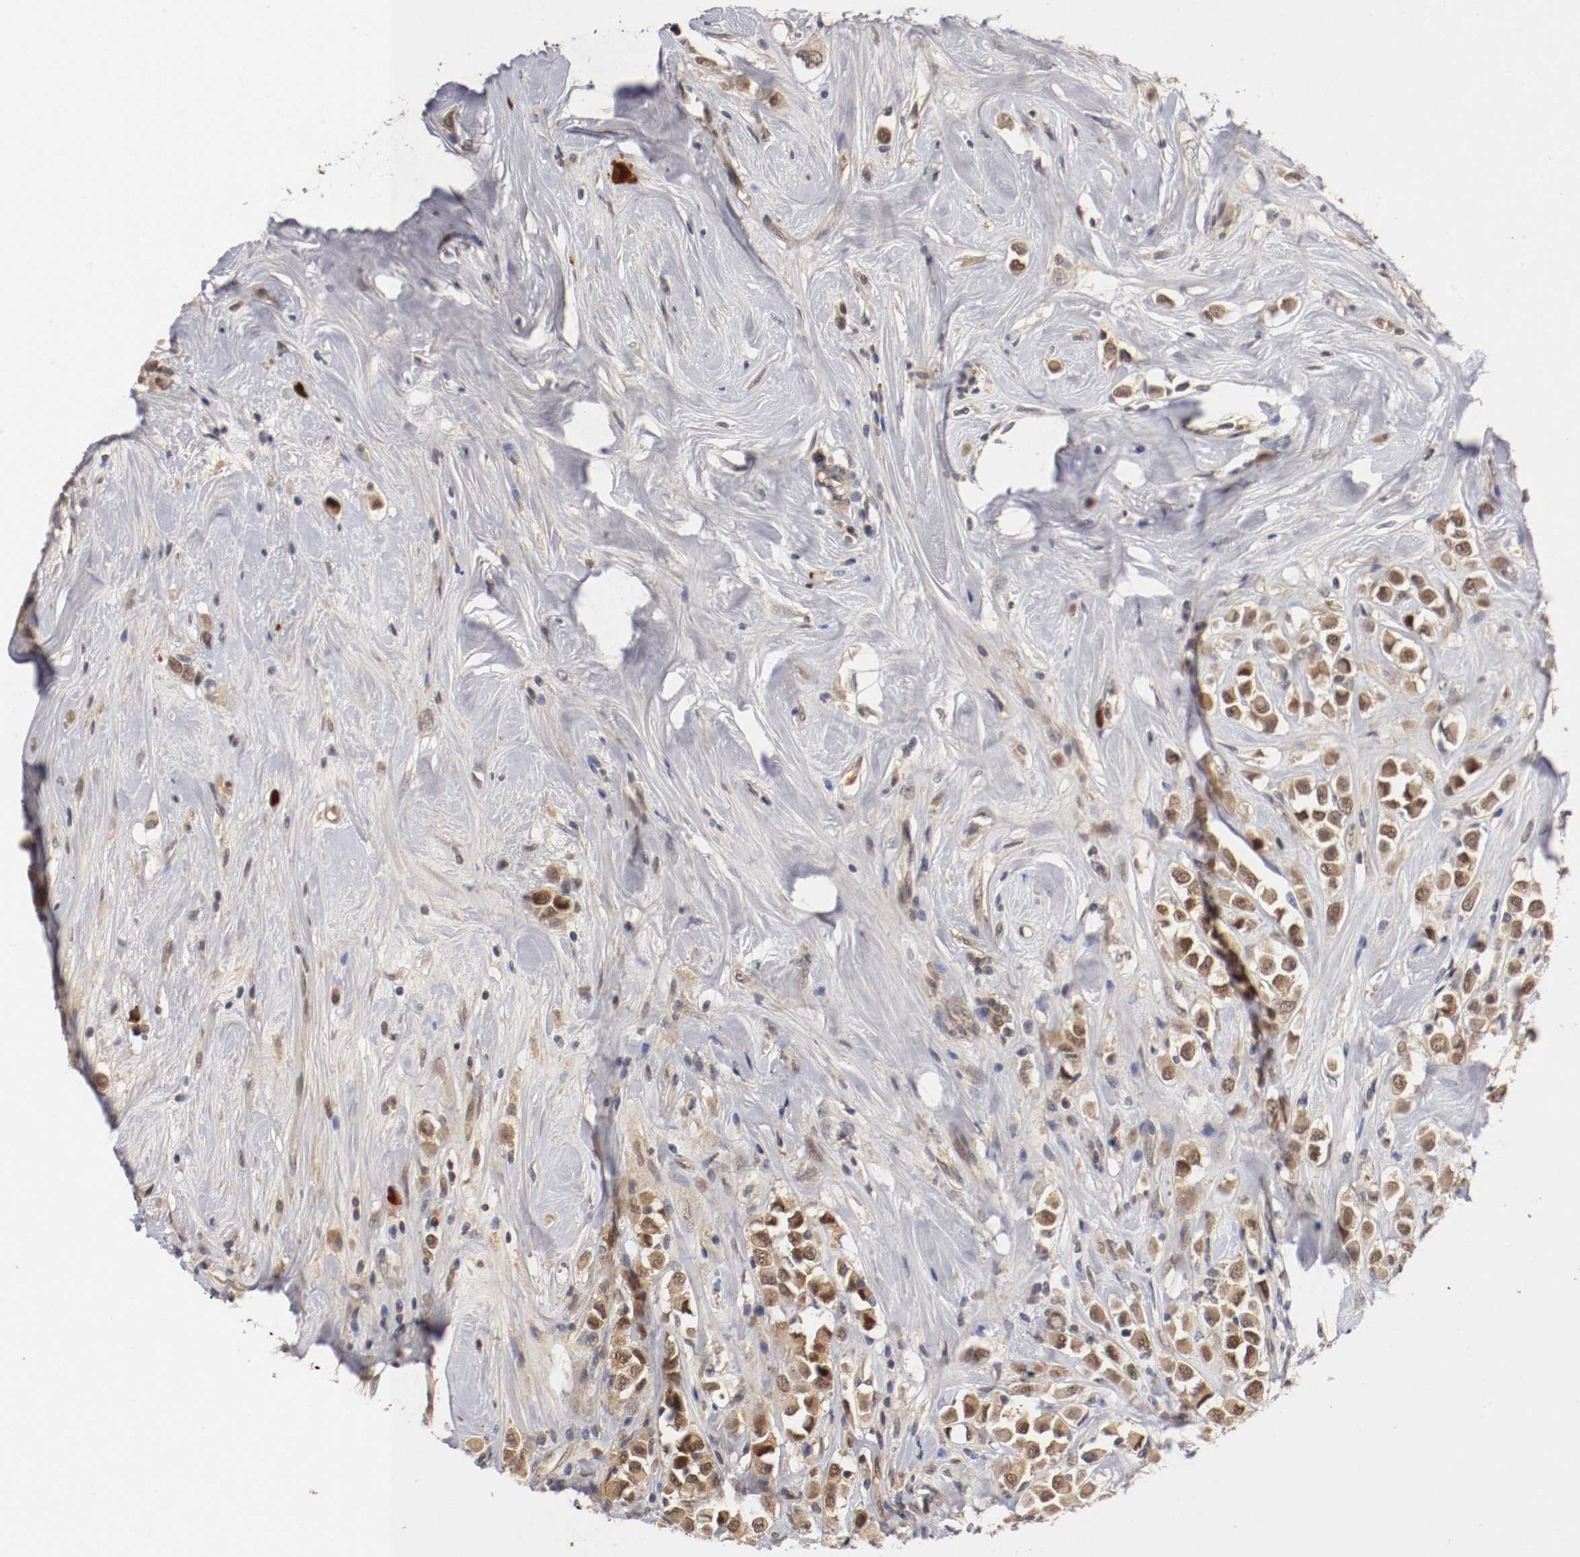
{"staining": {"intensity": "weak", "quantity": ">75%", "location": "cytoplasmic/membranous,nuclear"}, "tissue": "breast cancer", "cell_type": "Tumor cells", "image_type": "cancer", "snomed": [{"axis": "morphology", "description": "Duct carcinoma"}, {"axis": "topography", "description": "Breast"}], "caption": "Weak cytoplasmic/membranous and nuclear staining is seen in approximately >75% of tumor cells in breast infiltrating ductal carcinoma. (Brightfield microscopy of DAB IHC at high magnification).", "gene": "DNMT3B", "patient": {"sex": "female", "age": 61}}